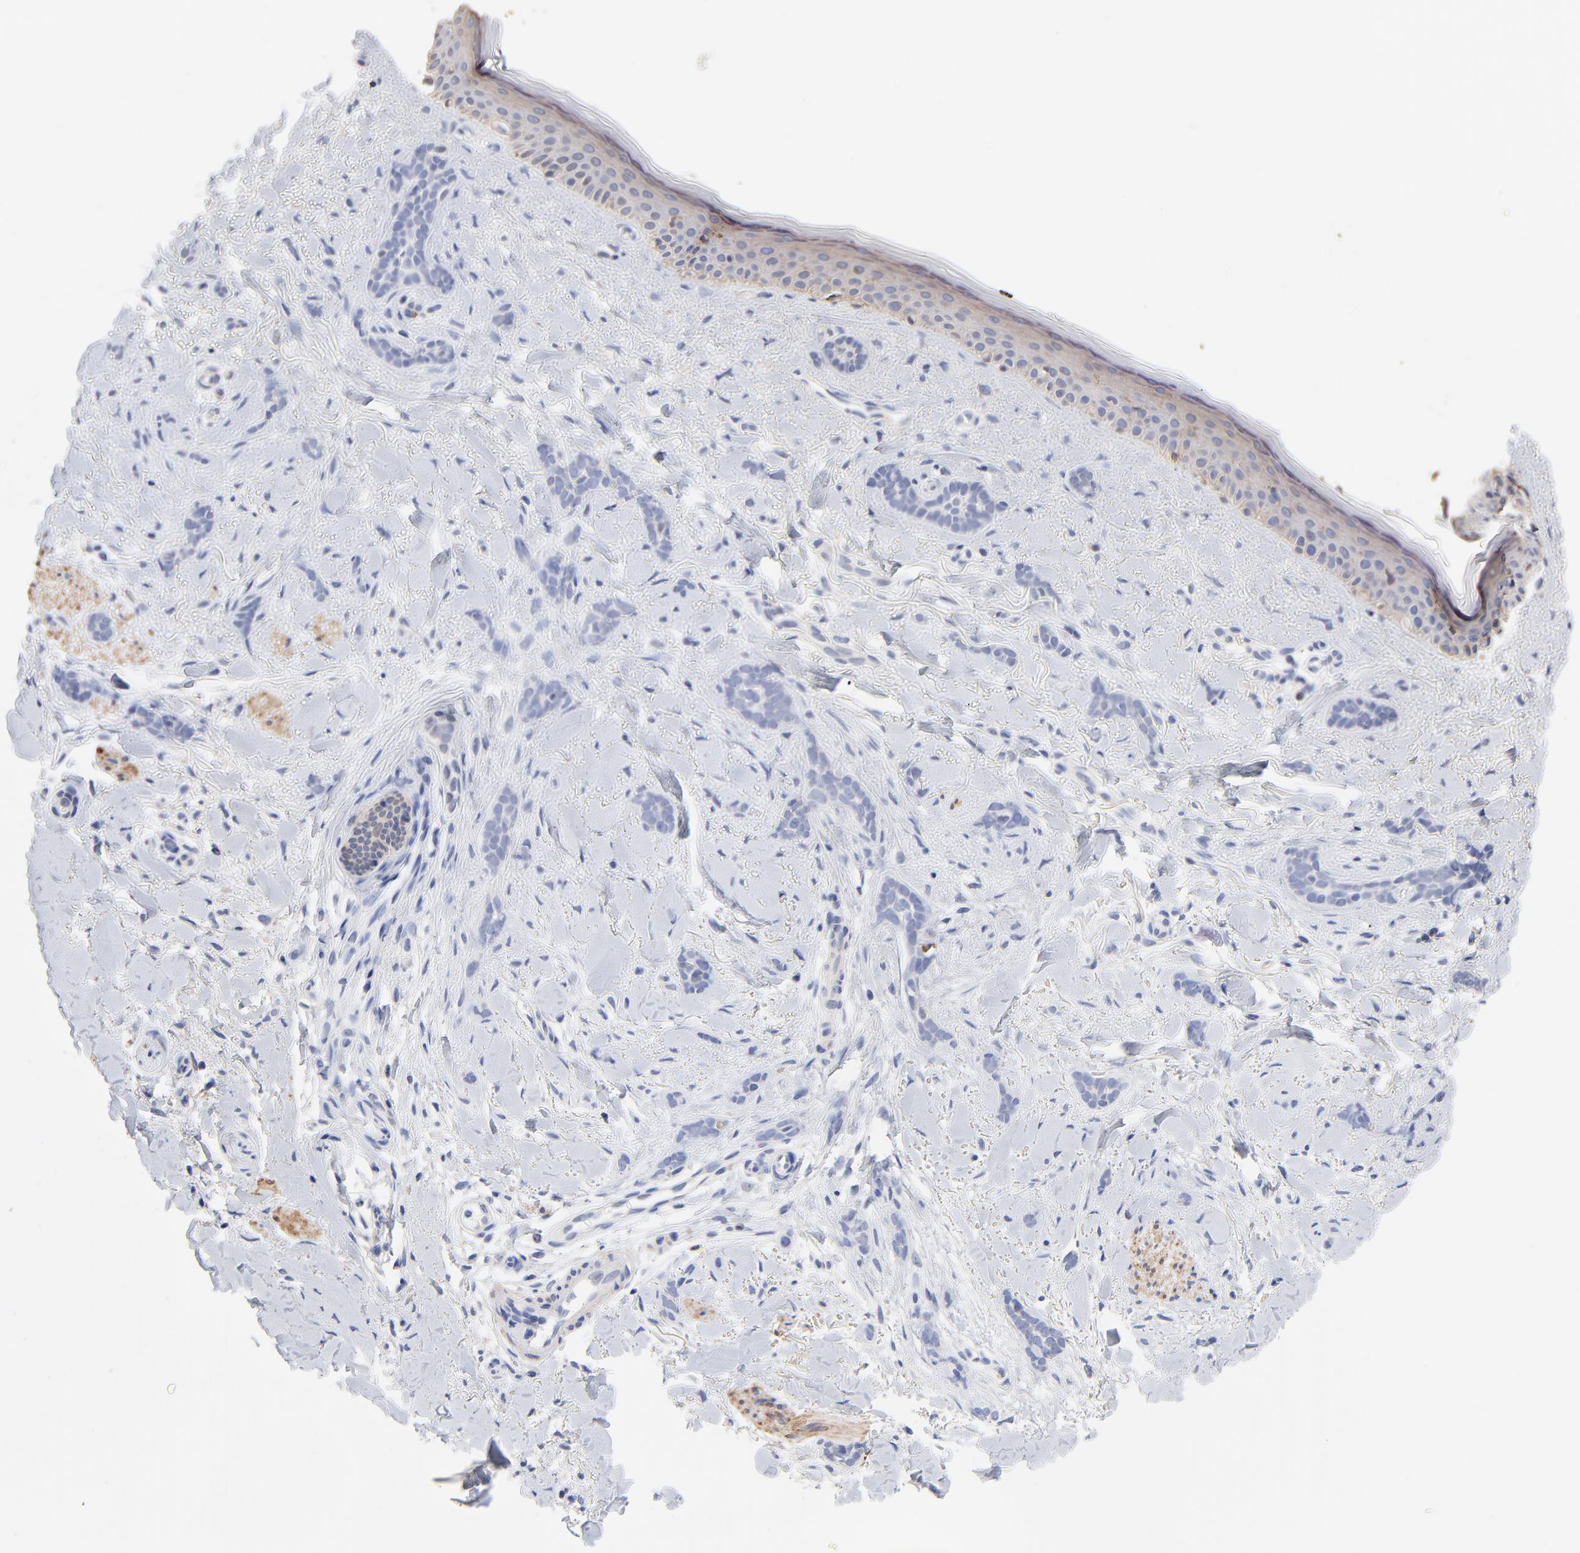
{"staining": {"intensity": "negative", "quantity": "none", "location": "none"}, "tissue": "skin cancer", "cell_type": "Tumor cells", "image_type": "cancer", "snomed": [{"axis": "morphology", "description": "Basal cell carcinoma"}, {"axis": "topography", "description": "Skin"}], "caption": "Immunohistochemistry image of skin basal cell carcinoma stained for a protein (brown), which reveals no staining in tumor cells.", "gene": "TWNK", "patient": {"sex": "female", "age": 37}}